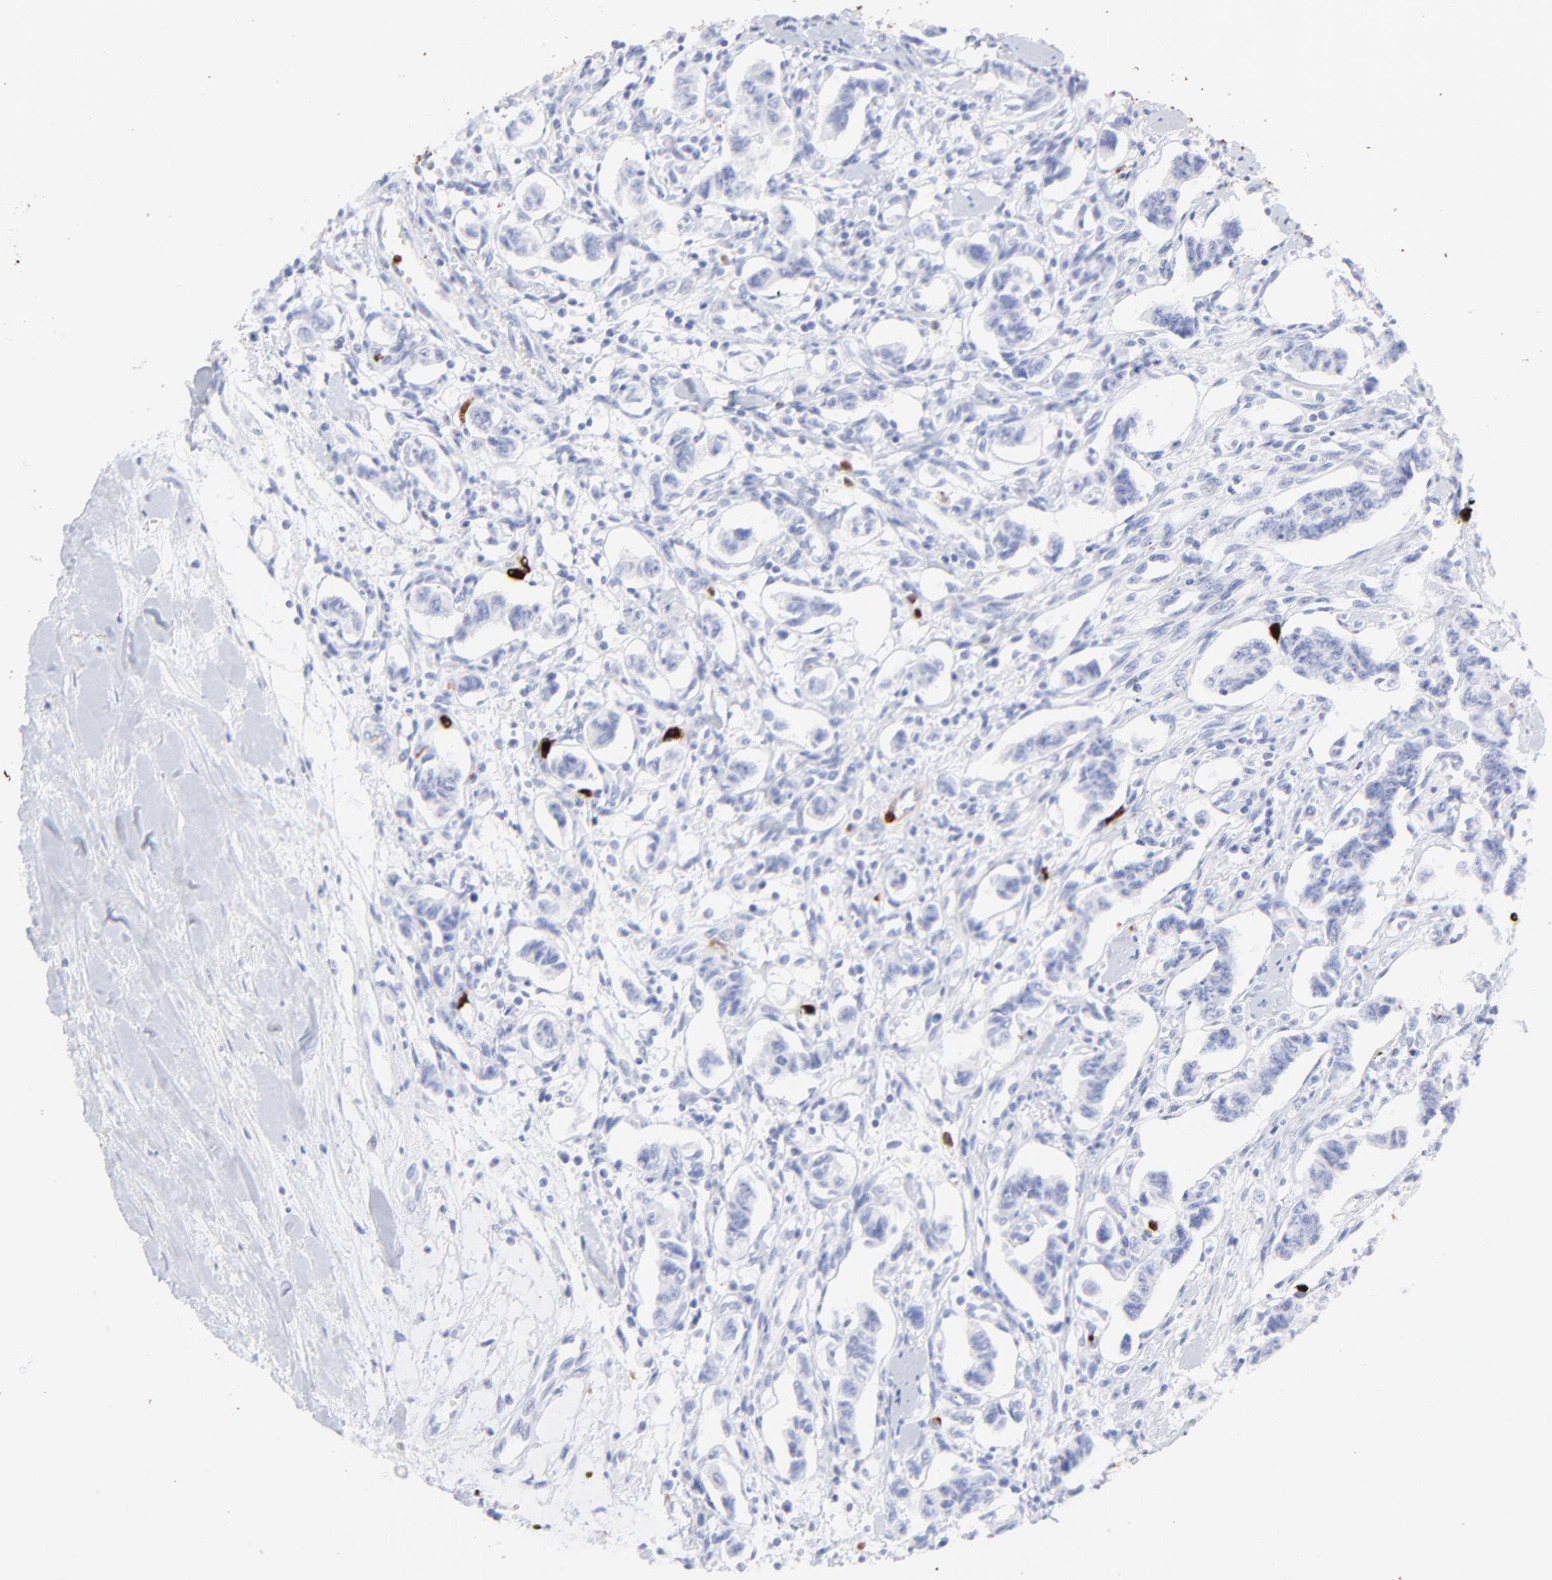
{"staining": {"intensity": "negative", "quantity": "none", "location": "none"}, "tissue": "renal cancer", "cell_type": "Tumor cells", "image_type": "cancer", "snomed": [{"axis": "morphology", "description": "Carcinoid, malignant, NOS"}, {"axis": "topography", "description": "Kidney"}], "caption": "High power microscopy photomicrograph of an IHC histopathology image of malignant carcinoid (renal), revealing no significant staining in tumor cells. (Immunohistochemistry, brightfield microscopy, high magnification).", "gene": "S100A12", "patient": {"sex": "female", "age": 41}}